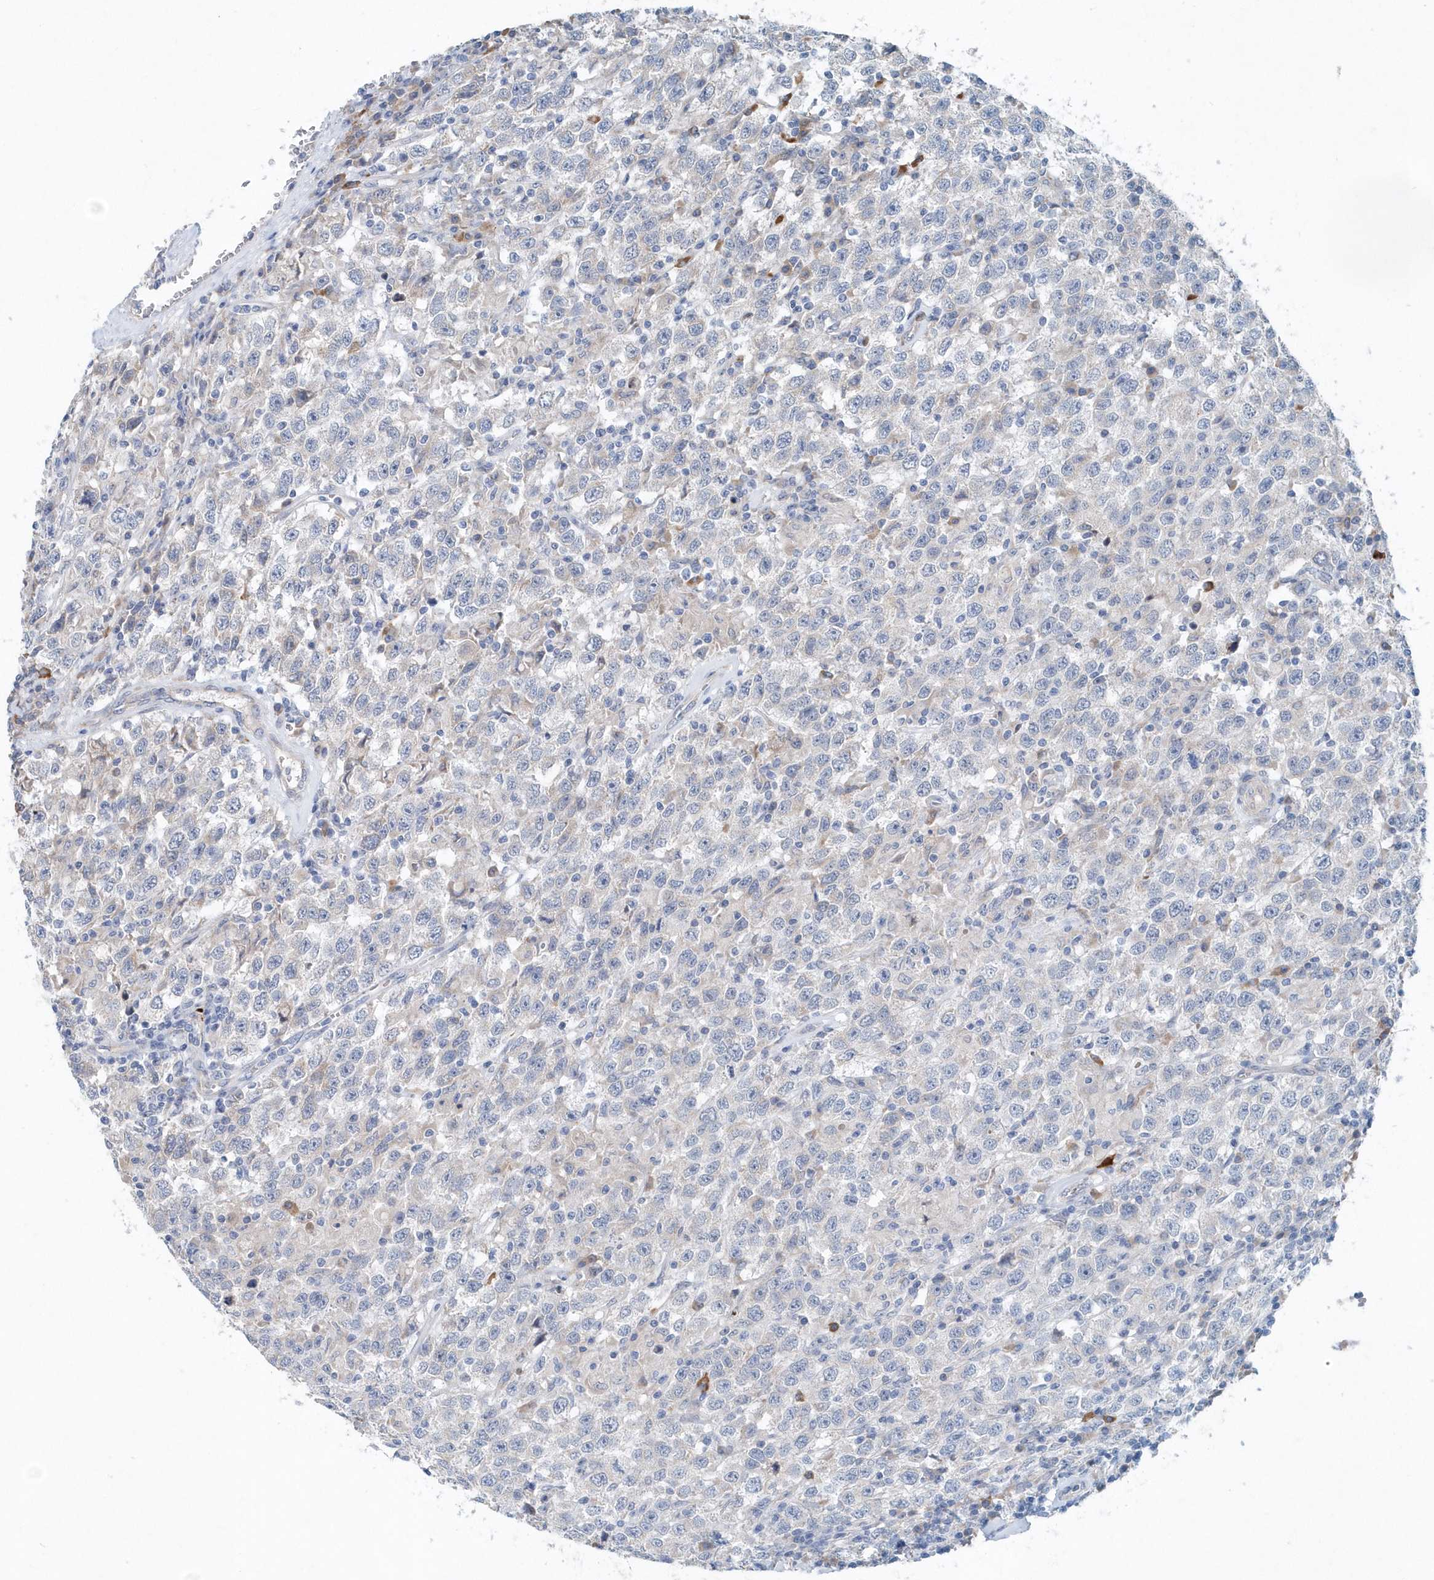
{"staining": {"intensity": "negative", "quantity": "none", "location": "none"}, "tissue": "testis cancer", "cell_type": "Tumor cells", "image_type": "cancer", "snomed": [{"axis": "morphology", "description": "Seminoma, NOS"}, {"axis": "topography", "description": "Testis"}], "caption": "The image displays no staining of tumor cells in seminoma (testis).", "gene": "PFN2", "patient": {"sex": "male", "age": 41}}